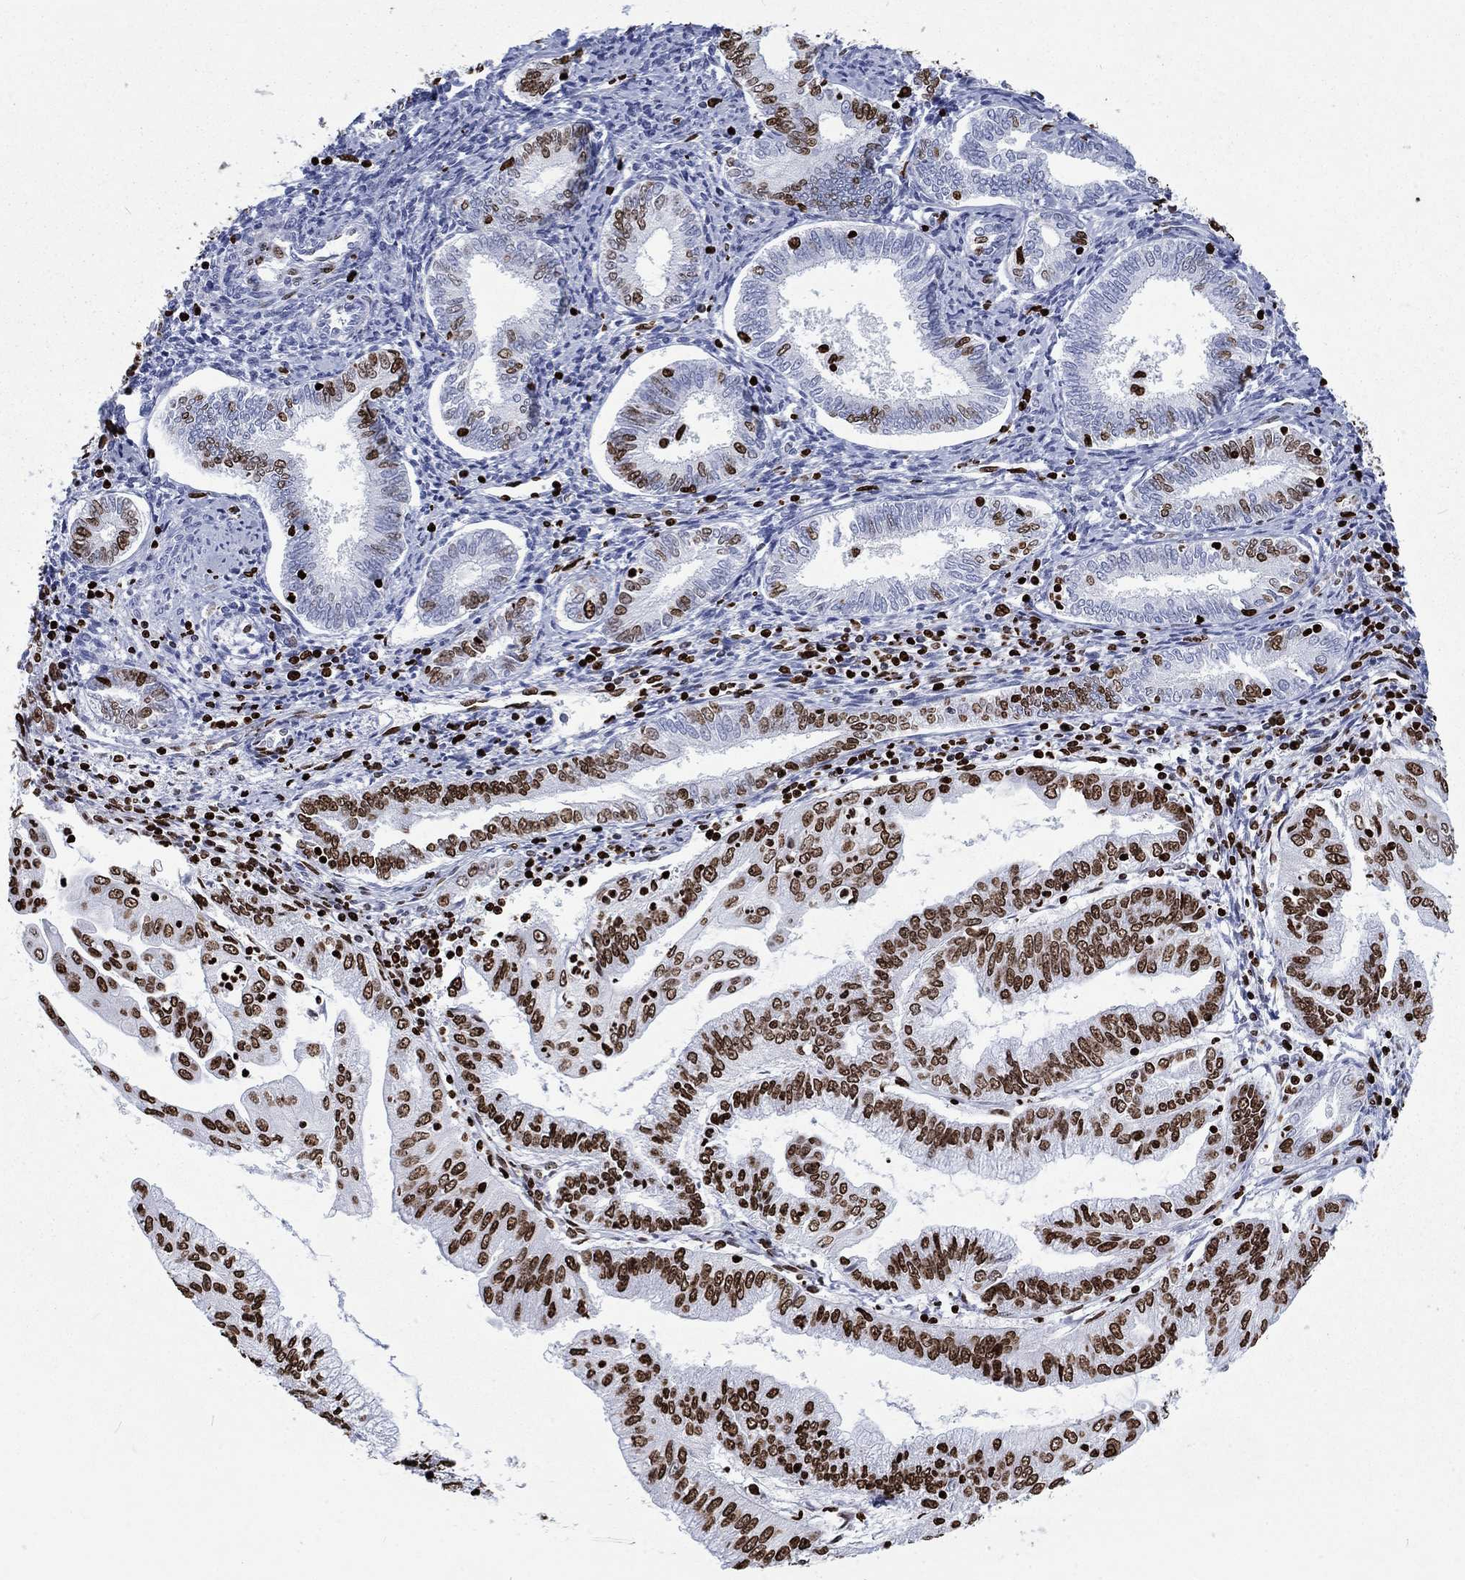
{"staining": {"intensity": "strong", "quantity": "25%-75%", "location": "nuclear"}, "tissue": "endometrial cancer", "cell_type": "Tumor cells", "image_type": "cancer", "snomed": [{"axis": "morphology", "description": "Adenocarcinoma, NOS"}, {"axis": "topography", "description": "Endometrium"}], "caption": "Immunohistochemistry (DAB (3,3'-diaminobenzidine)) staining of human adenocarcinoma (endometrial) displays strong nuclear protein staining in about 25%-75% of tumor cells.", "gene": "H1-5", "patient": {"sex": "female", "age": 56}}